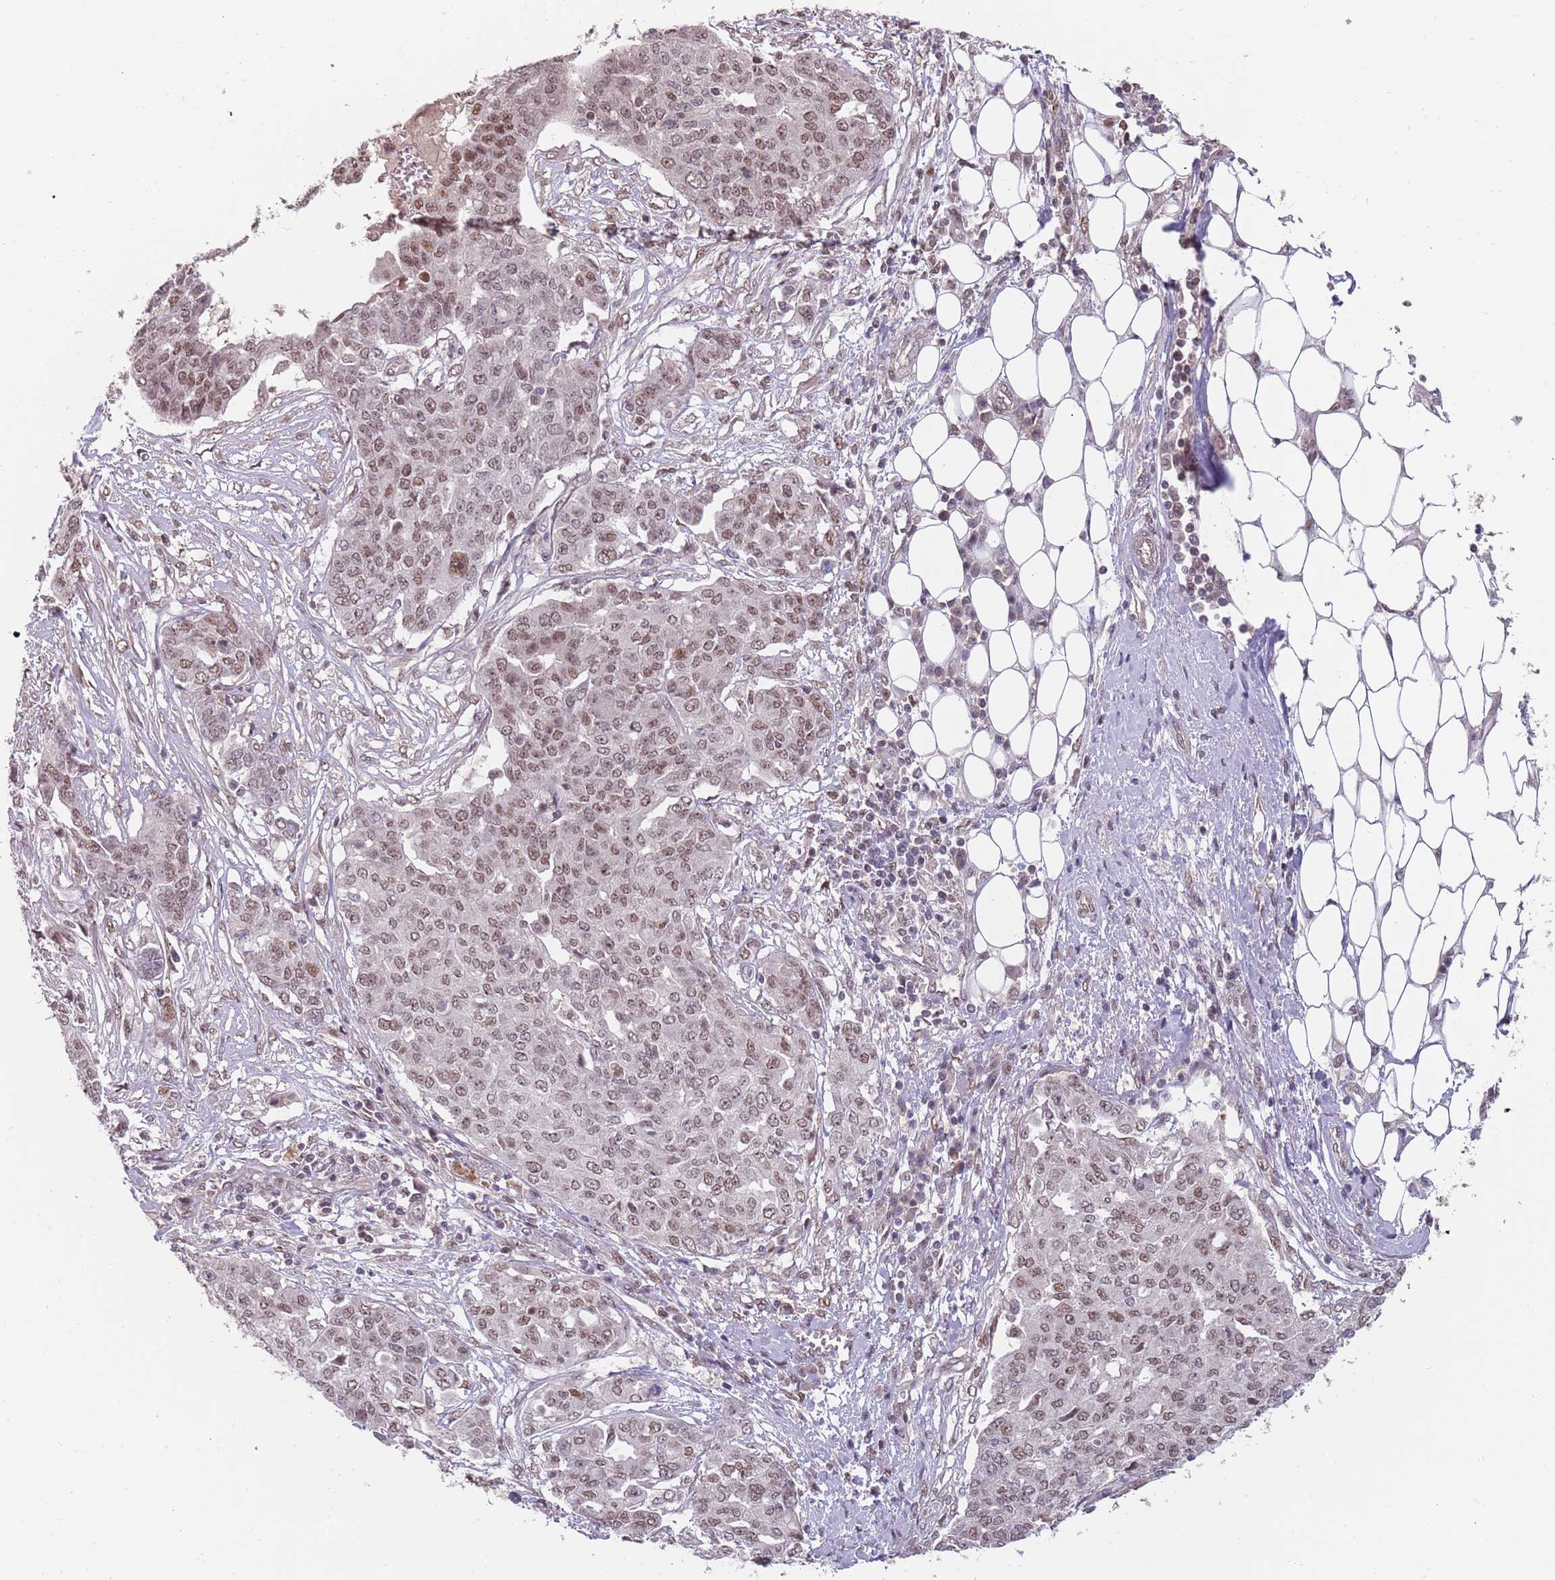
{"staining": {"intensity": "moderate", "quantity": ">75%", "location": "nuclear"}, "tissue": "ovarian cancer", "cell_type": "Tumor cells", "image_type": "cancer", "snomed": [{"axis": "morphology", "description": "Cystadenocarcinoma, serous, NOS"}, {"axis": "topography", "description": "Soft tissue"}, {"axis": "topography", "description": "Ovary"}], "caption": "IHC image of ovarian serous cystadenocarcinoma stained for a protein (brown), which displays medium levels of moderate nuclear positivity in about >75% of tumor cells.", "gene": "ZBTB7A", "patient": {"sex": "female", "age": 57}}